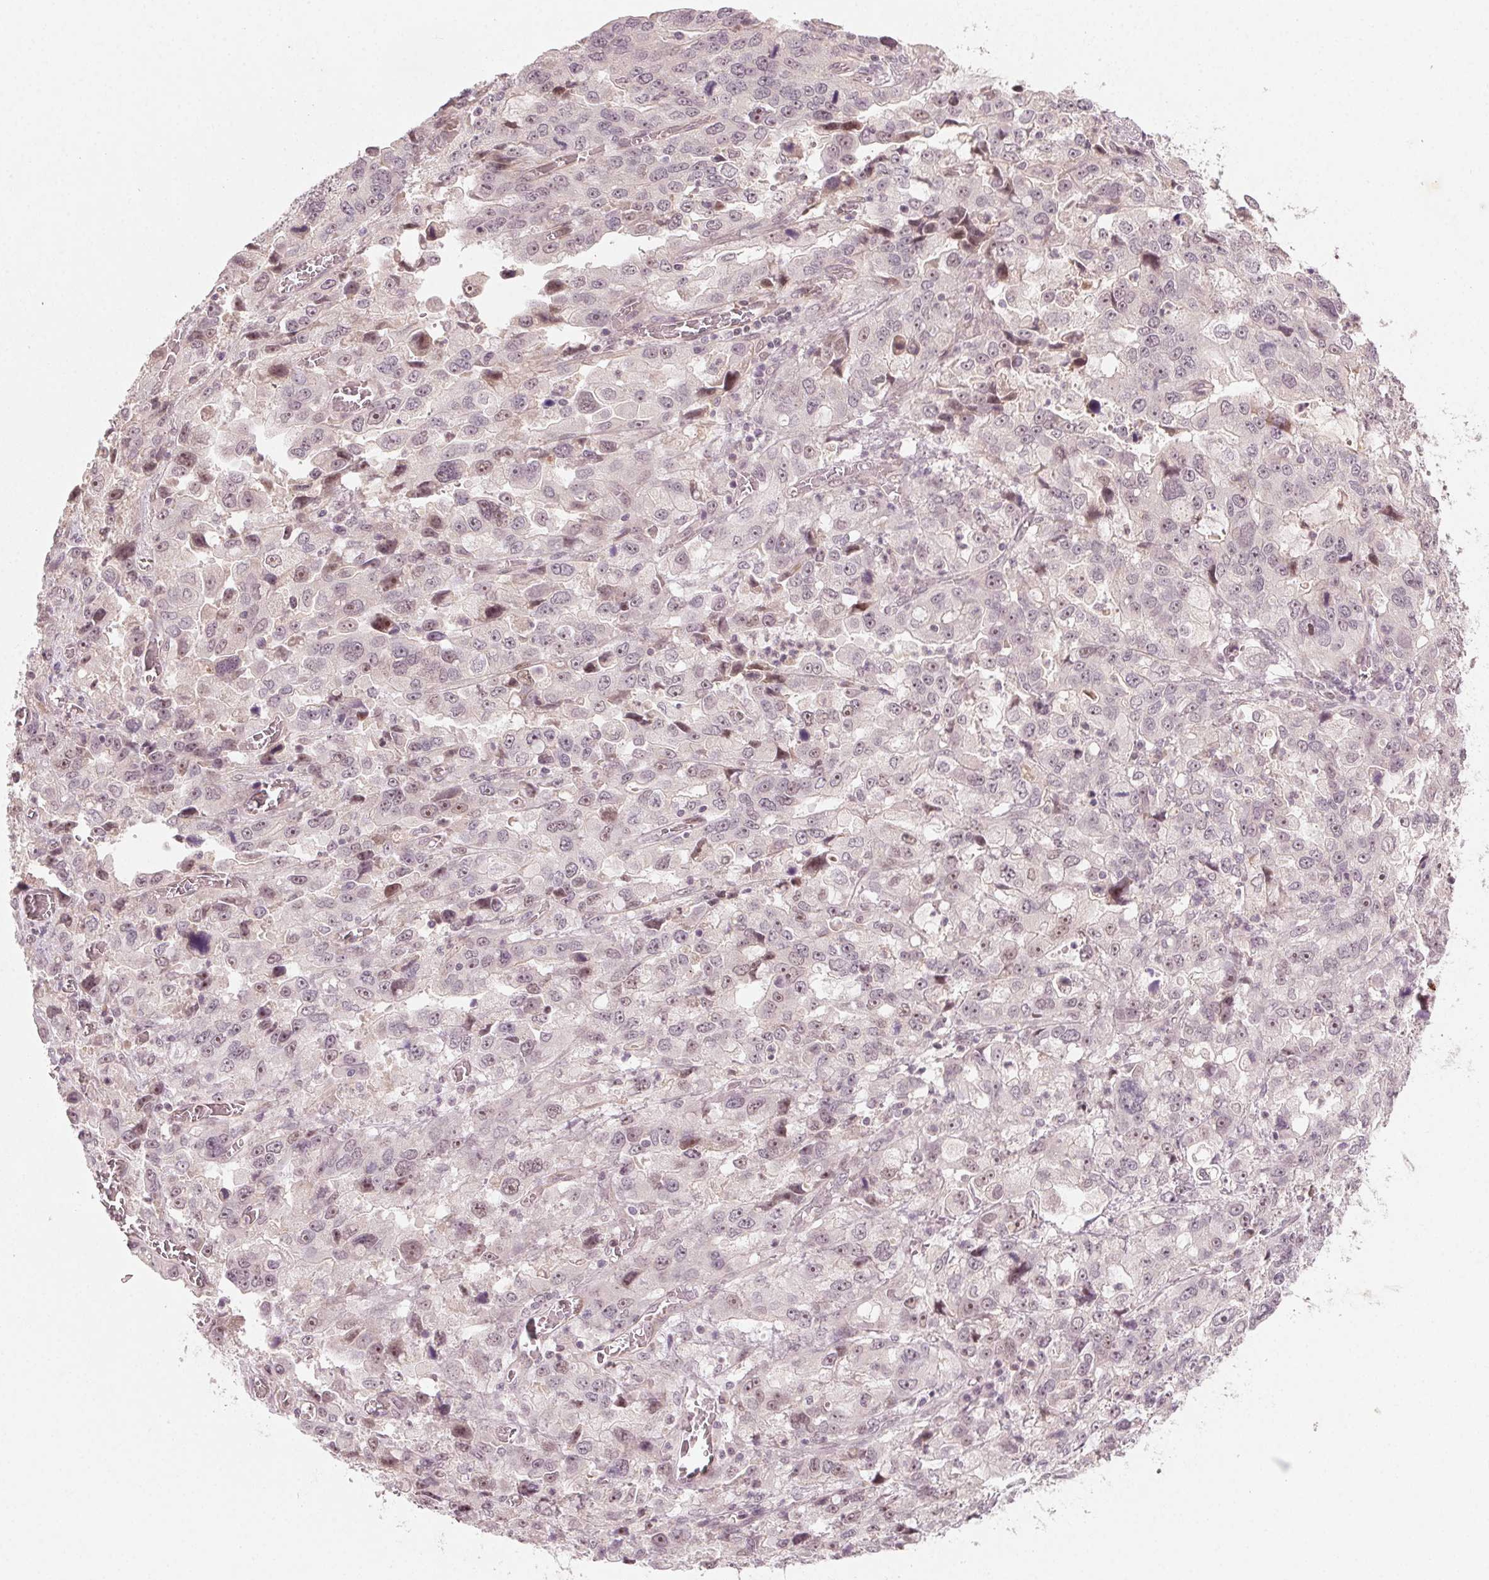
{"staining": {"intensity": "negative", "quantity": "none", "location": "none"}, "tissue": "stomach cancer", "cell_type": "Tumor cells", "image_type": "cancer", "snomed": [{"axis": "morphology", "description": "Adenocarcinoma, NOS"}, {"axis": "topography", "description": "Stomach, upper"}], "caption": "Stomach cancer stained for a protein using immunohistochemistry reveals no staining tumor cells.", "gene": "TUB", "patient": {"sex": "female", "age": 81}}